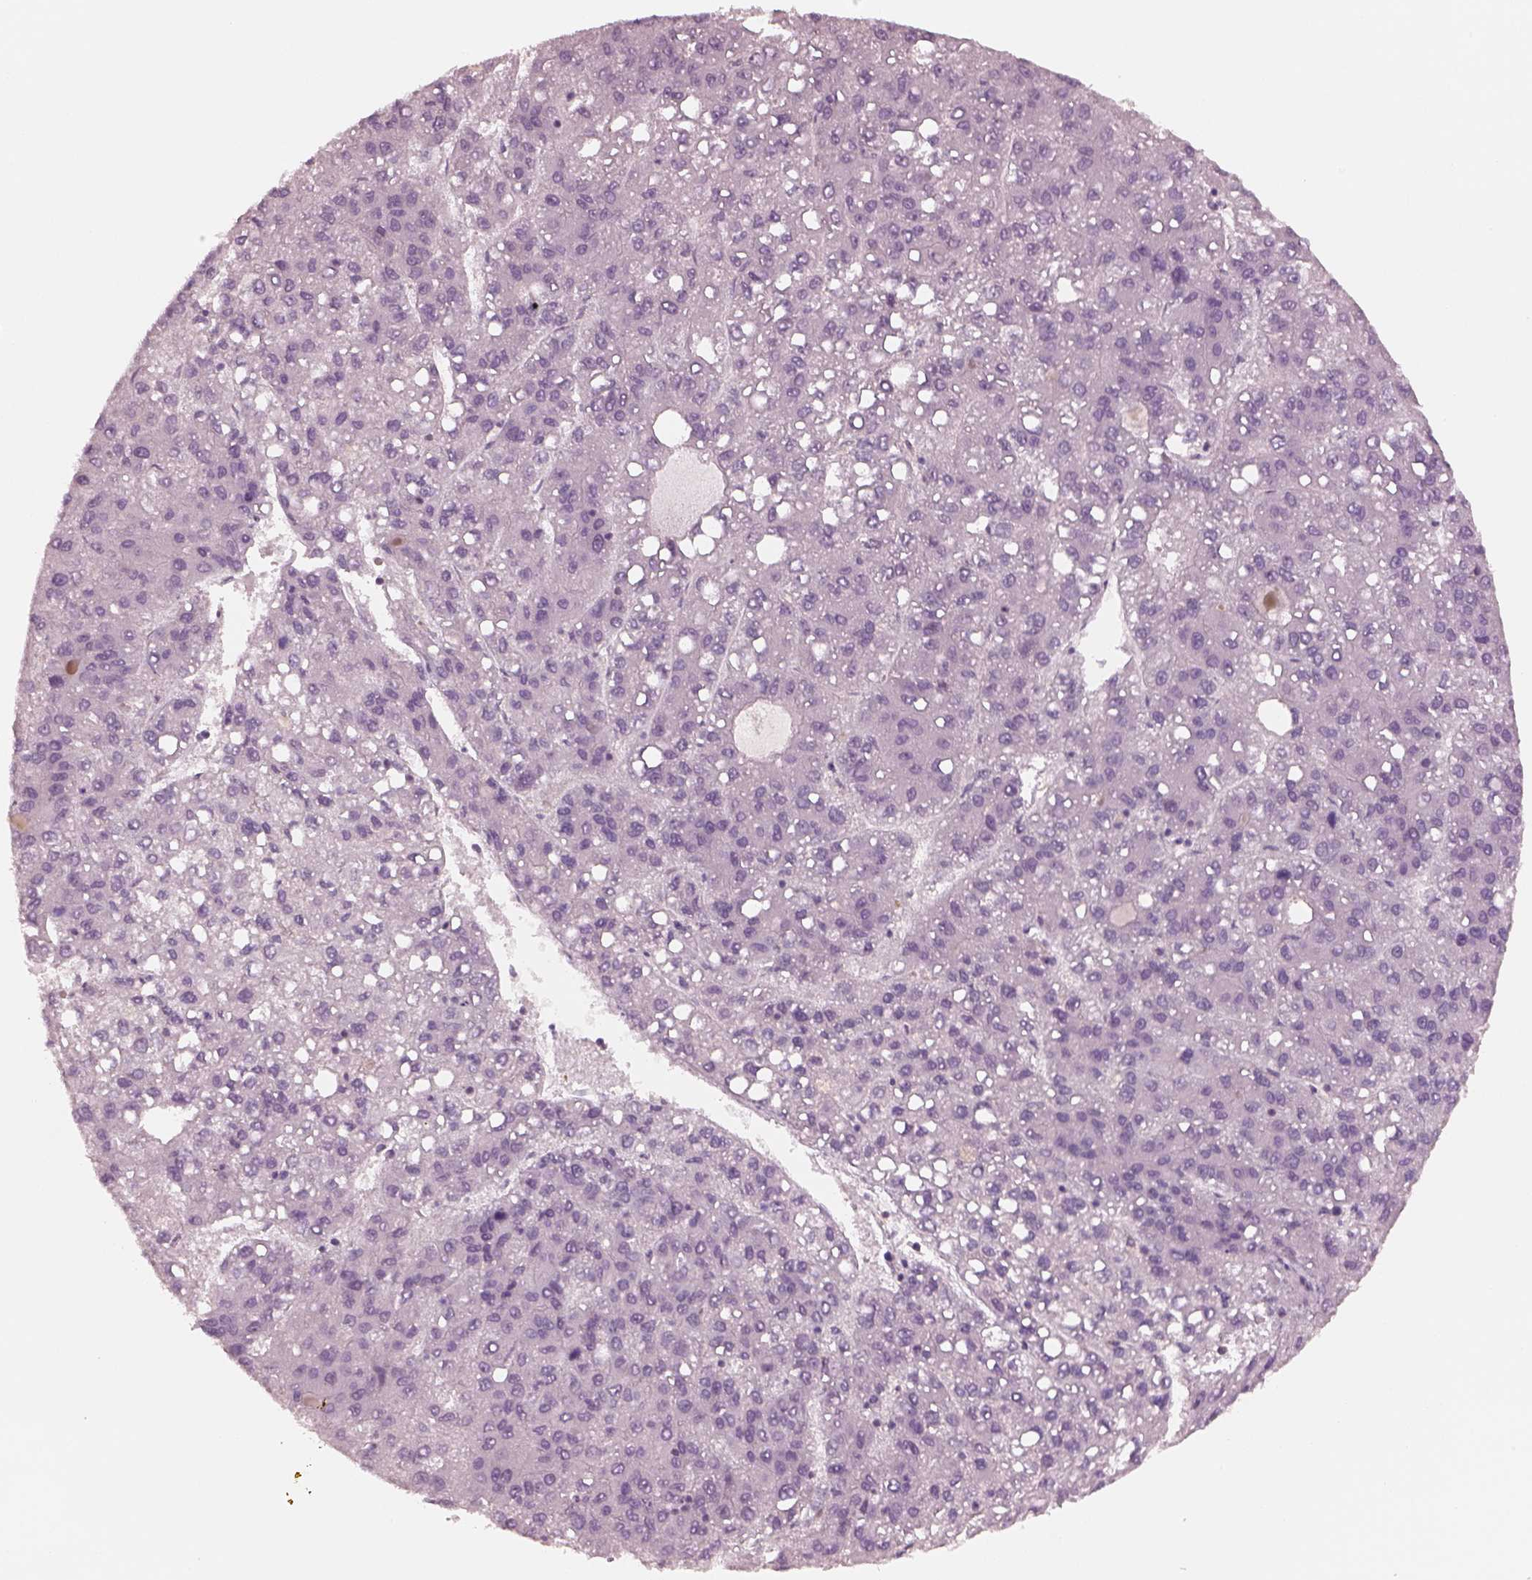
{"staining": {"intensity": "negative", "quantity": "none", "location": "none"}, "tissue": "liver cancer", "cell_type": "Tumor cells", "image_type": "cancer", "snomed": [{"axis": "morphology", "description": "Carcinoma, Hepatocellular, NOS"}, {"axis": "topography", "description": "Liver"}], "caption": "This histopathology image is of liver cancer (hepatocellular carcinoma) stained with immunohistochemistry (IHC) to label a protein in brown with the nuclei are counter-stained blue. There is no expression in tumor cells.", "gene": "EGR4", "patient": {"sex": "female", "age": 82}}